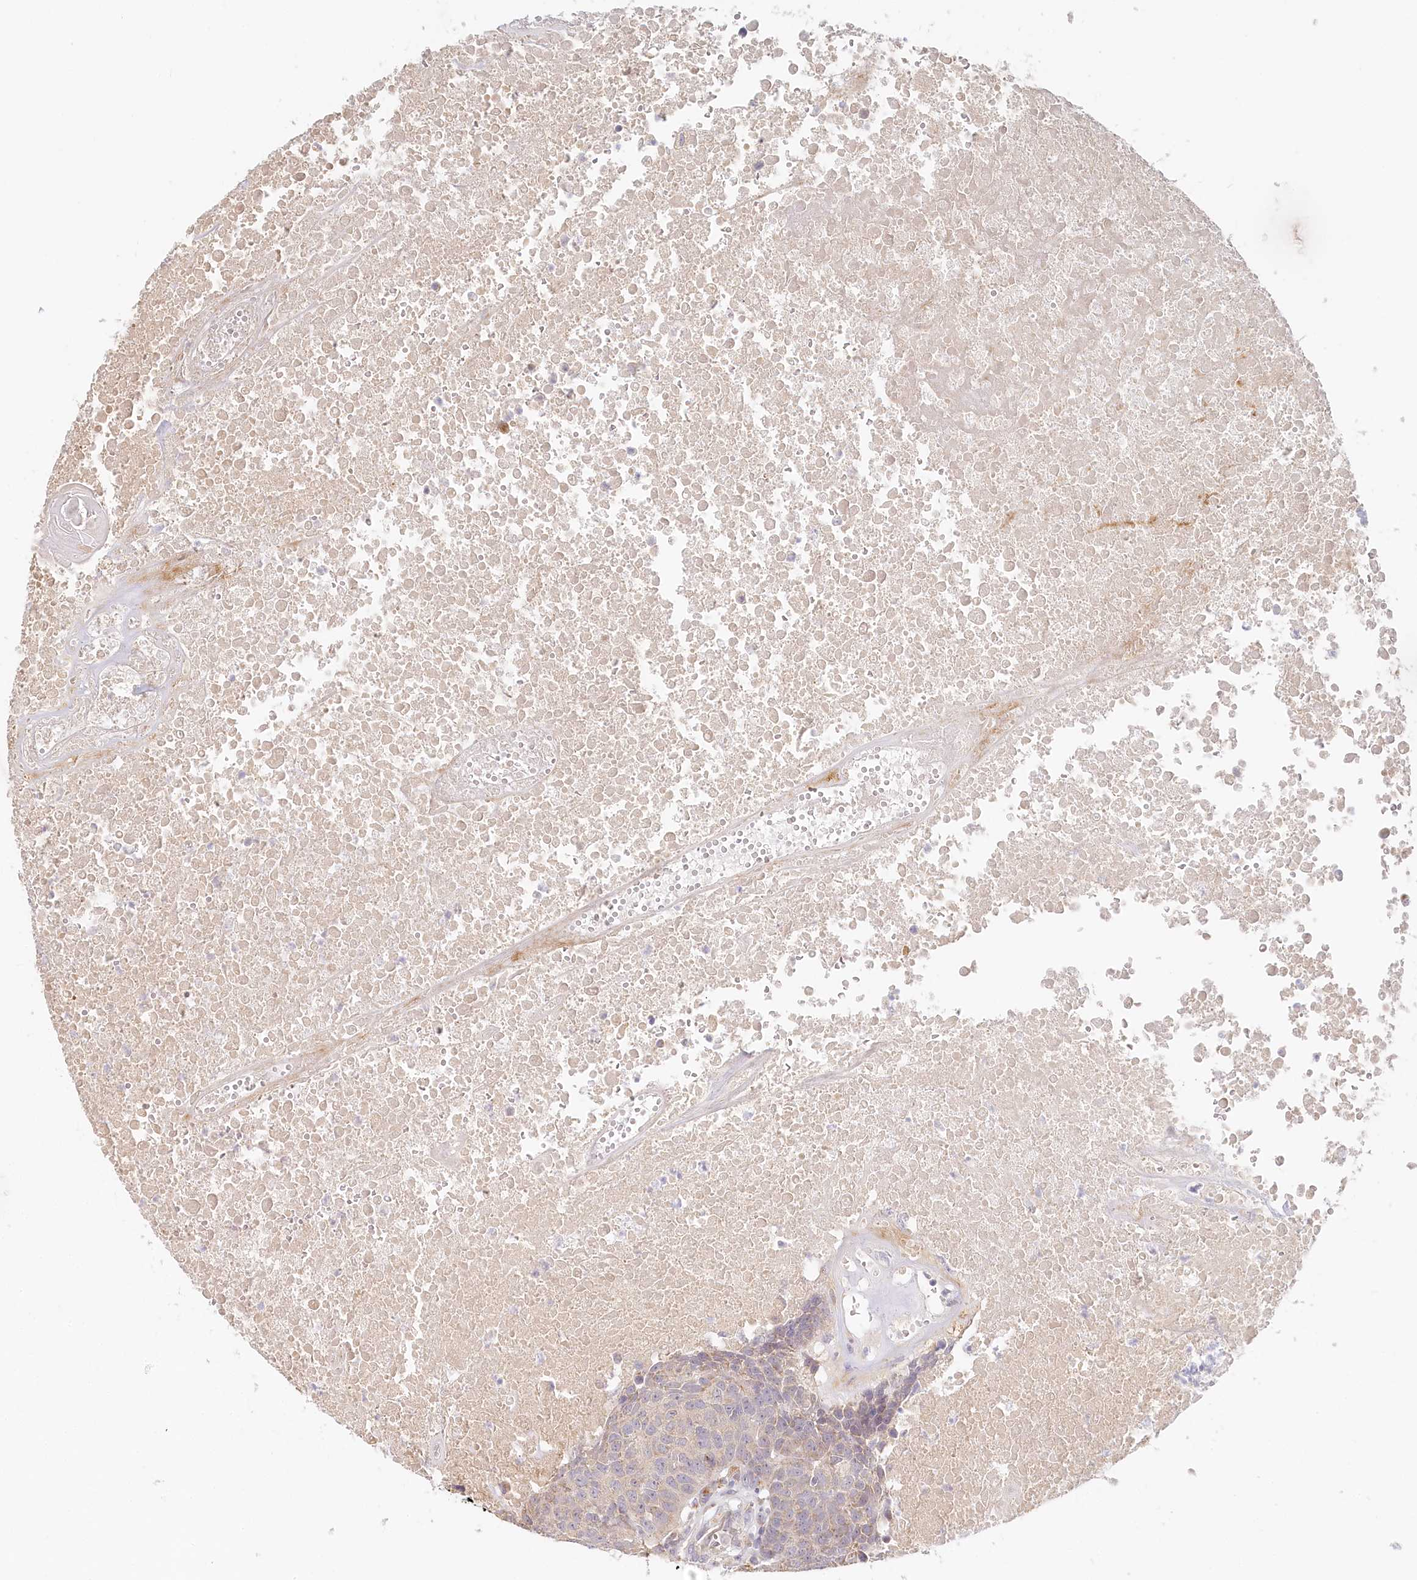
{"staining": {"intensity": "negative", "quantity": "none", "location": "none"}, "tissue": "head and neck cancer", "cell_type": "Tumor cells", "image_type": "cancer", "snomed": [{"axis": "morphology", "description": "Squamous cell carcinoma, NOS"}, {"axis": "topography", "description": "Head-Neck"}], "caption": "Tumor cells show no significant expression in head and neck cancer (squamous cell carcinoma).", "gene": "VSIG1", "patient": {"sex": "male", "age": 66}}